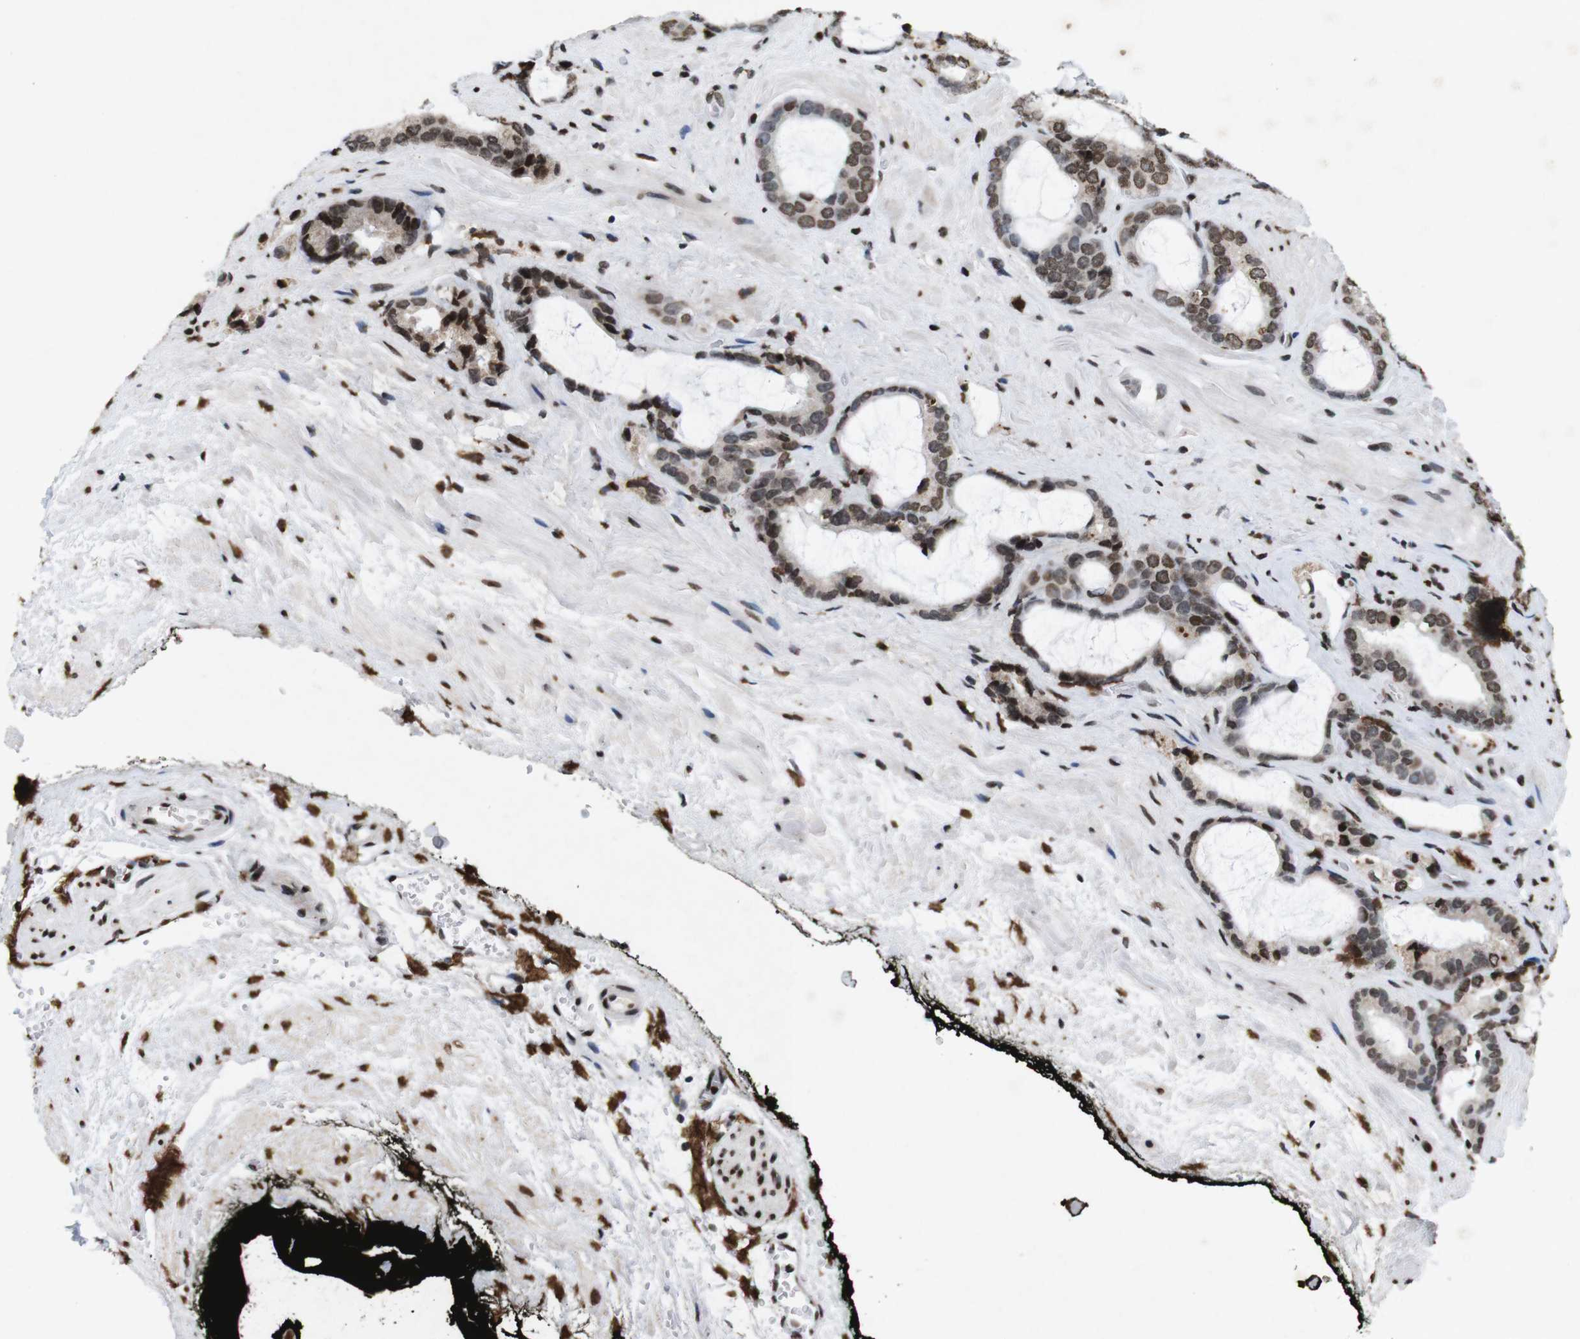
{"staining": {"intensity": "moderate", "quantity": ">75%", "location": "nuclear"}, "tissue": "prostate cancer", "cell_type": "Tumor cells", "image_type": "cancer", "snomed": [{"axis": "morphology", "description": "Adenocarcinoma, Low grade"}, {"axis": "topography", "description": "Prostate"}], "caption": "Human adenocarcinoma (low-grade) (prostate) stained with a protein marker shows moderate staining in tumor cells.", "gene": "MAGEH1", "patient": {"sex": "male", "age": 60}}